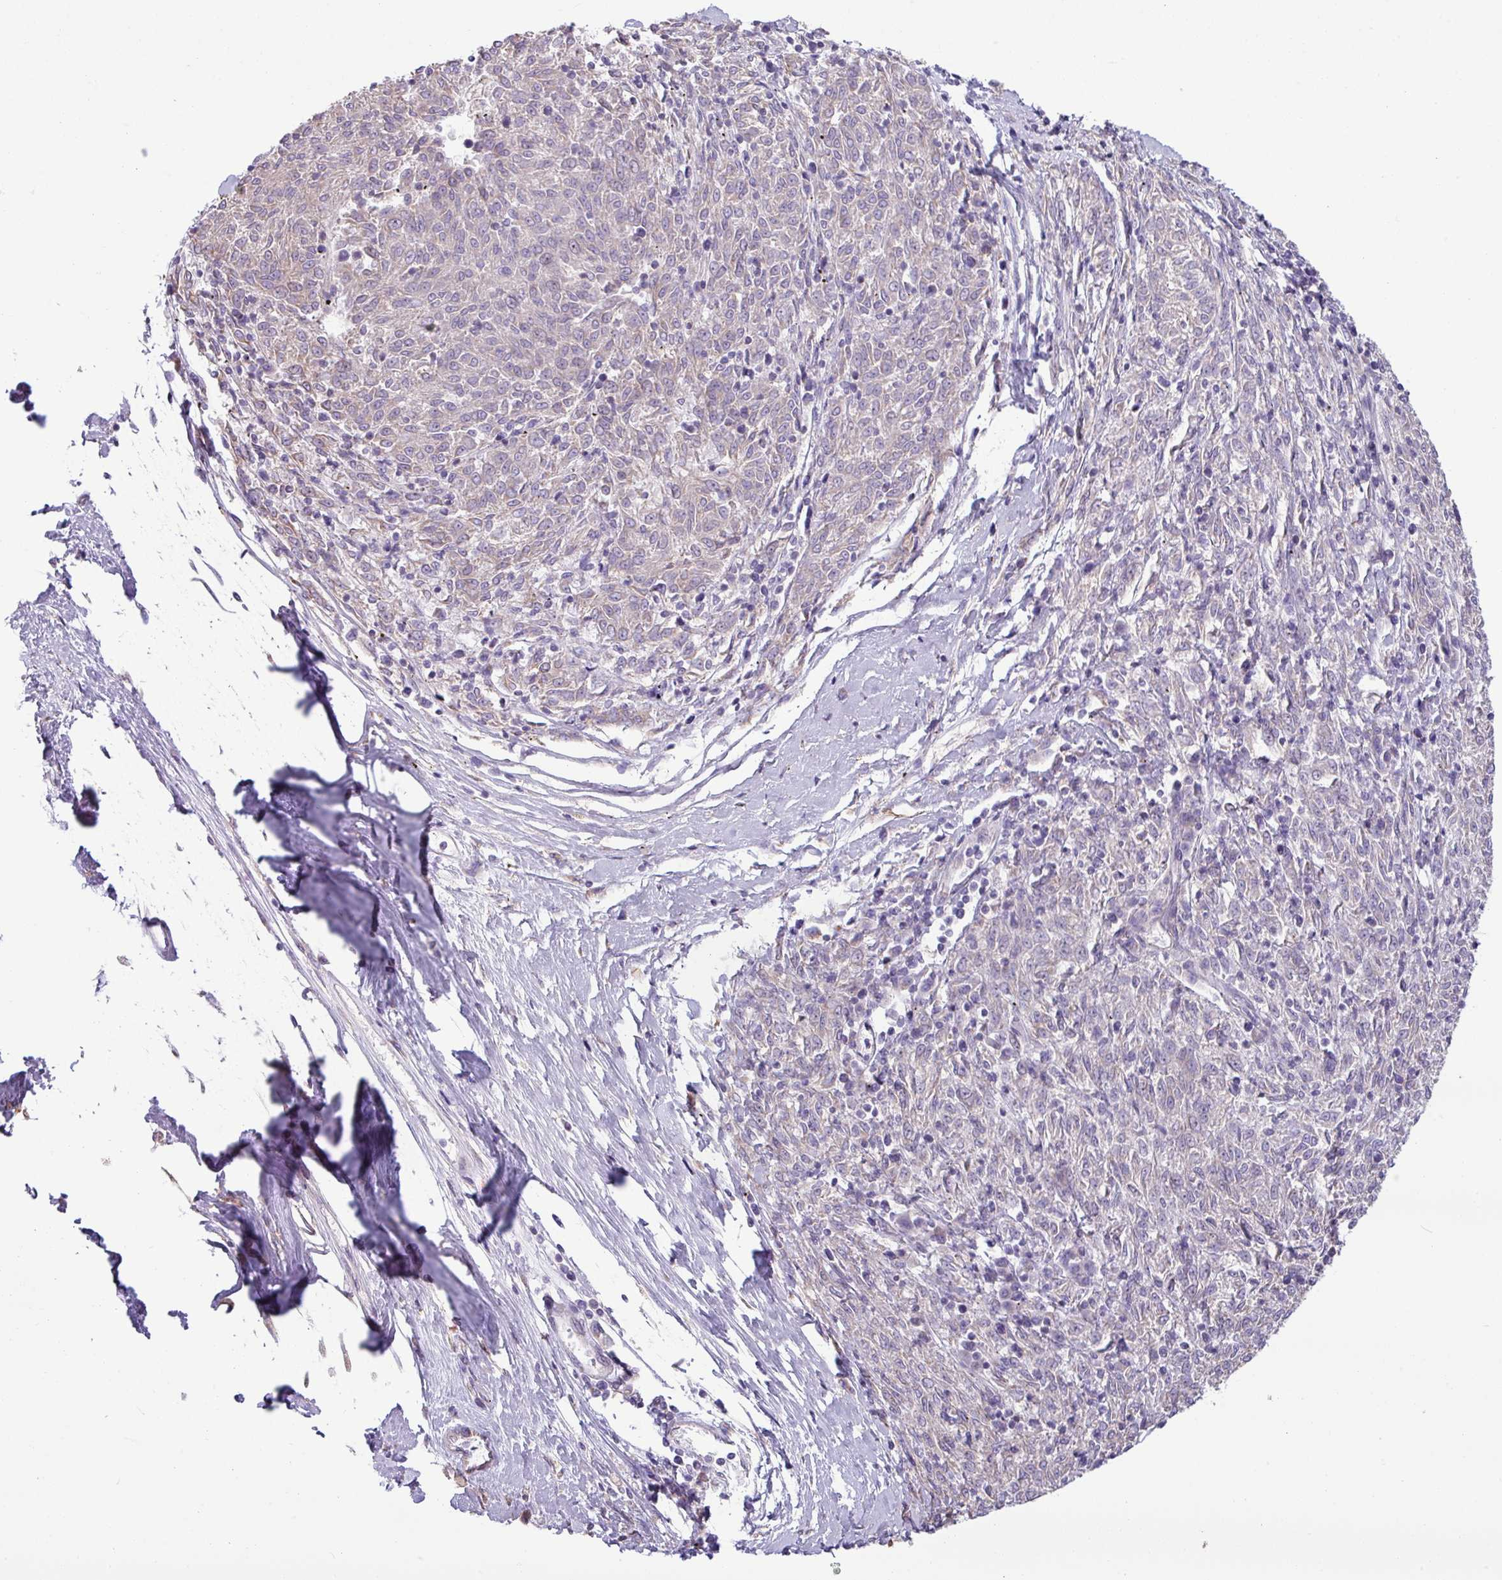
{"staining": {"intensity": "negative", "quantity": "none", "location": "none"}, "tissue": "melanoma", "cell_type": "Tumor cells", "image_type": "cancer", "snomed": [{"axis": "morphology", "description": "Malignant melanoma, NOS"}, {"axis": "topography", "description": "Skin"}], "caption": "IHC of melanoma demonstrates no positivity in tumor cells. (Stains: DAB (3,3'-diaminobenzidine) immunohistochemistry (IHC) with hematoxylin counter stain, Microscopy: brightfield microscopy at high magnification).", "gene": "IRGC", "patient": {"sex": "female", "age": 72}}